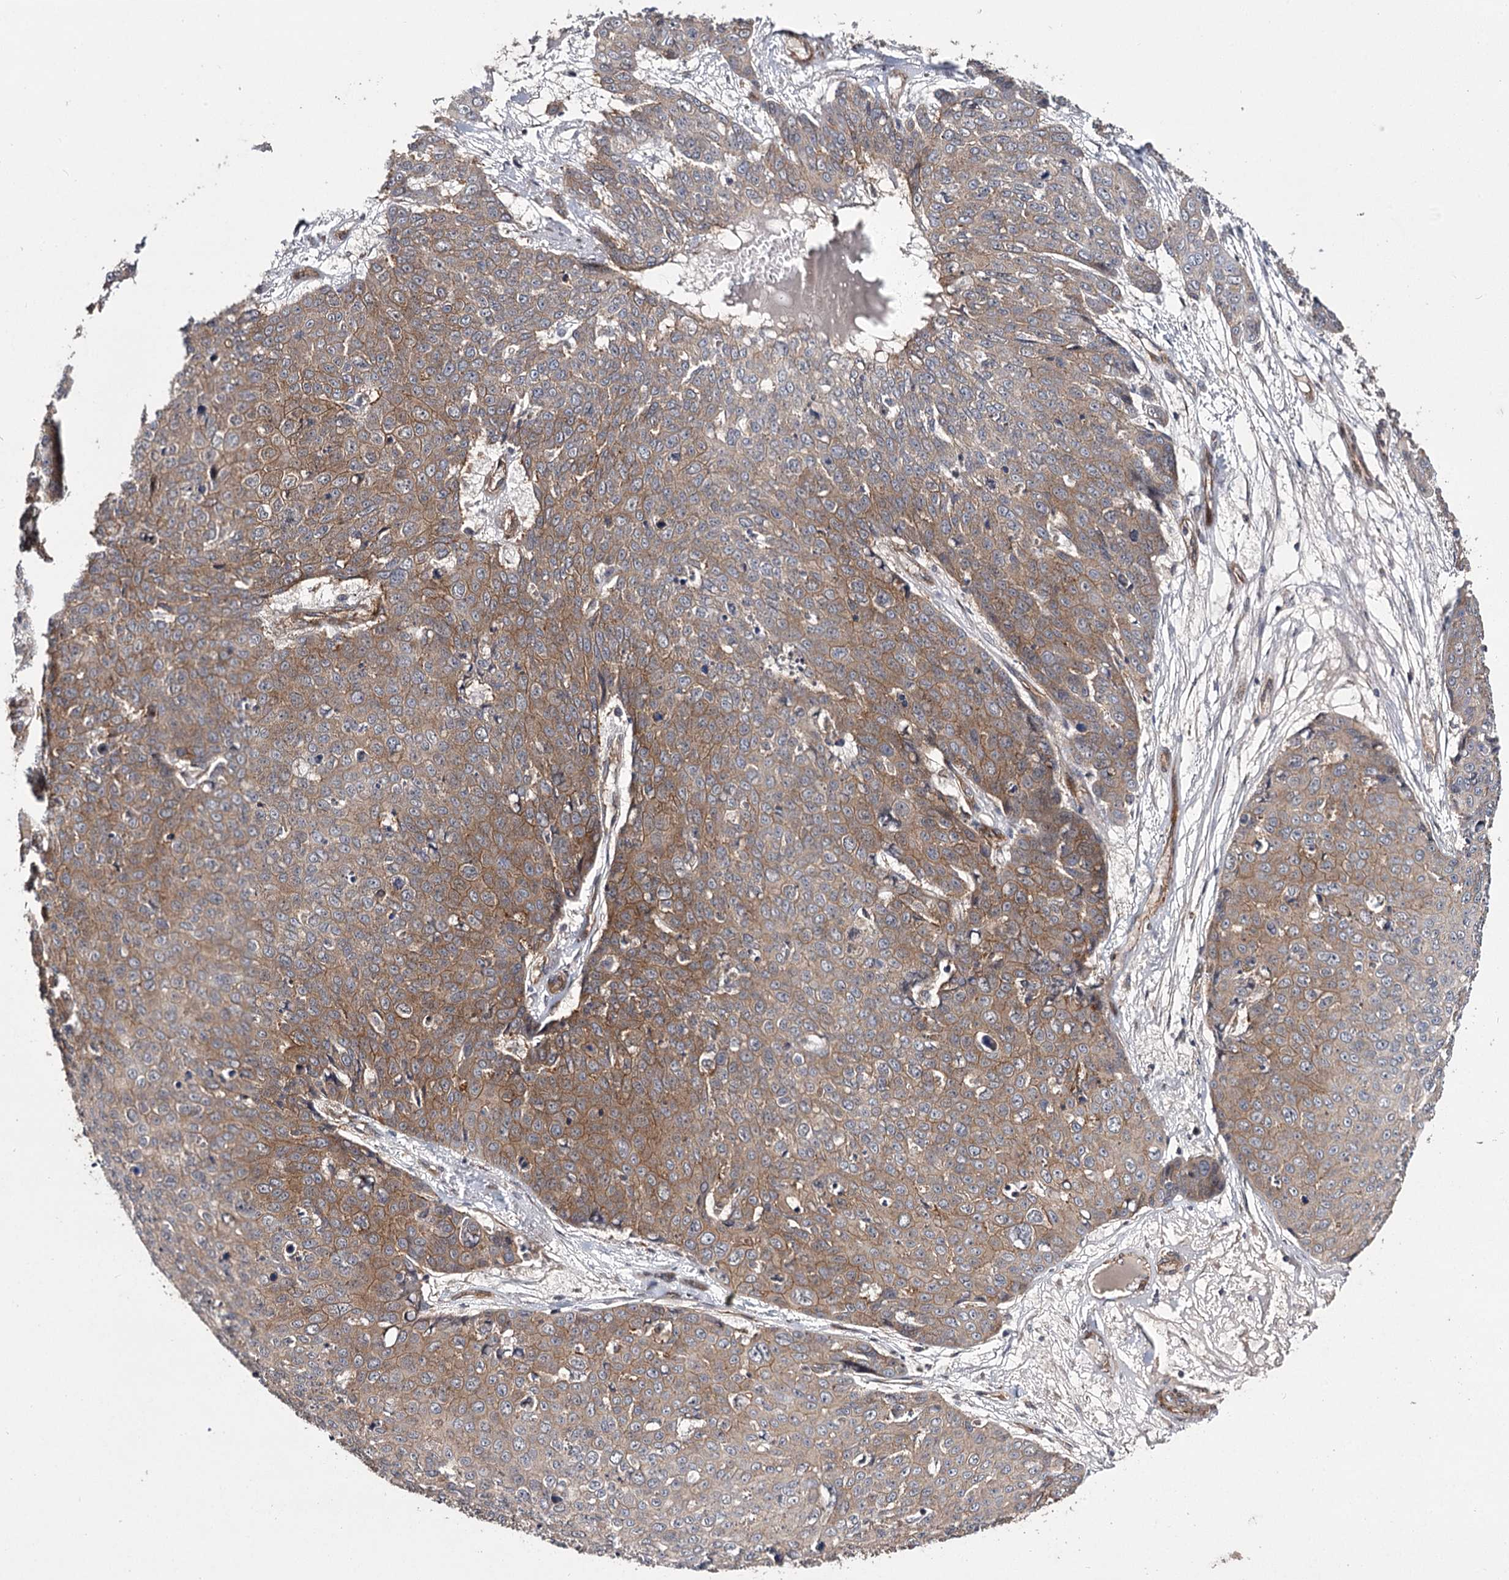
{"staining": {"intensity": "moderate", "quantity": ">75%", "location": "cytoplasmic/membranous"}, "tissue": "skin cancer", "cell_type": "Tumor cells", "image_type": "cancer", "snomed": [{"axis": "morphology", "description": "Squamous cell carcinoma, NOS"}, {"axis": "topography", "description": "Skin"}], "caption": "A photomicrograph of skin cancer (squamous cell carcinoma) stained for a protein displays moderate cytoplasmic/membranous brown staining in tumor cells. (brown staining indicates protein expression, while blue staining denotes nuclei).", "gene": "MYO1C", "patient": {"sex": "male", "age": 71}}